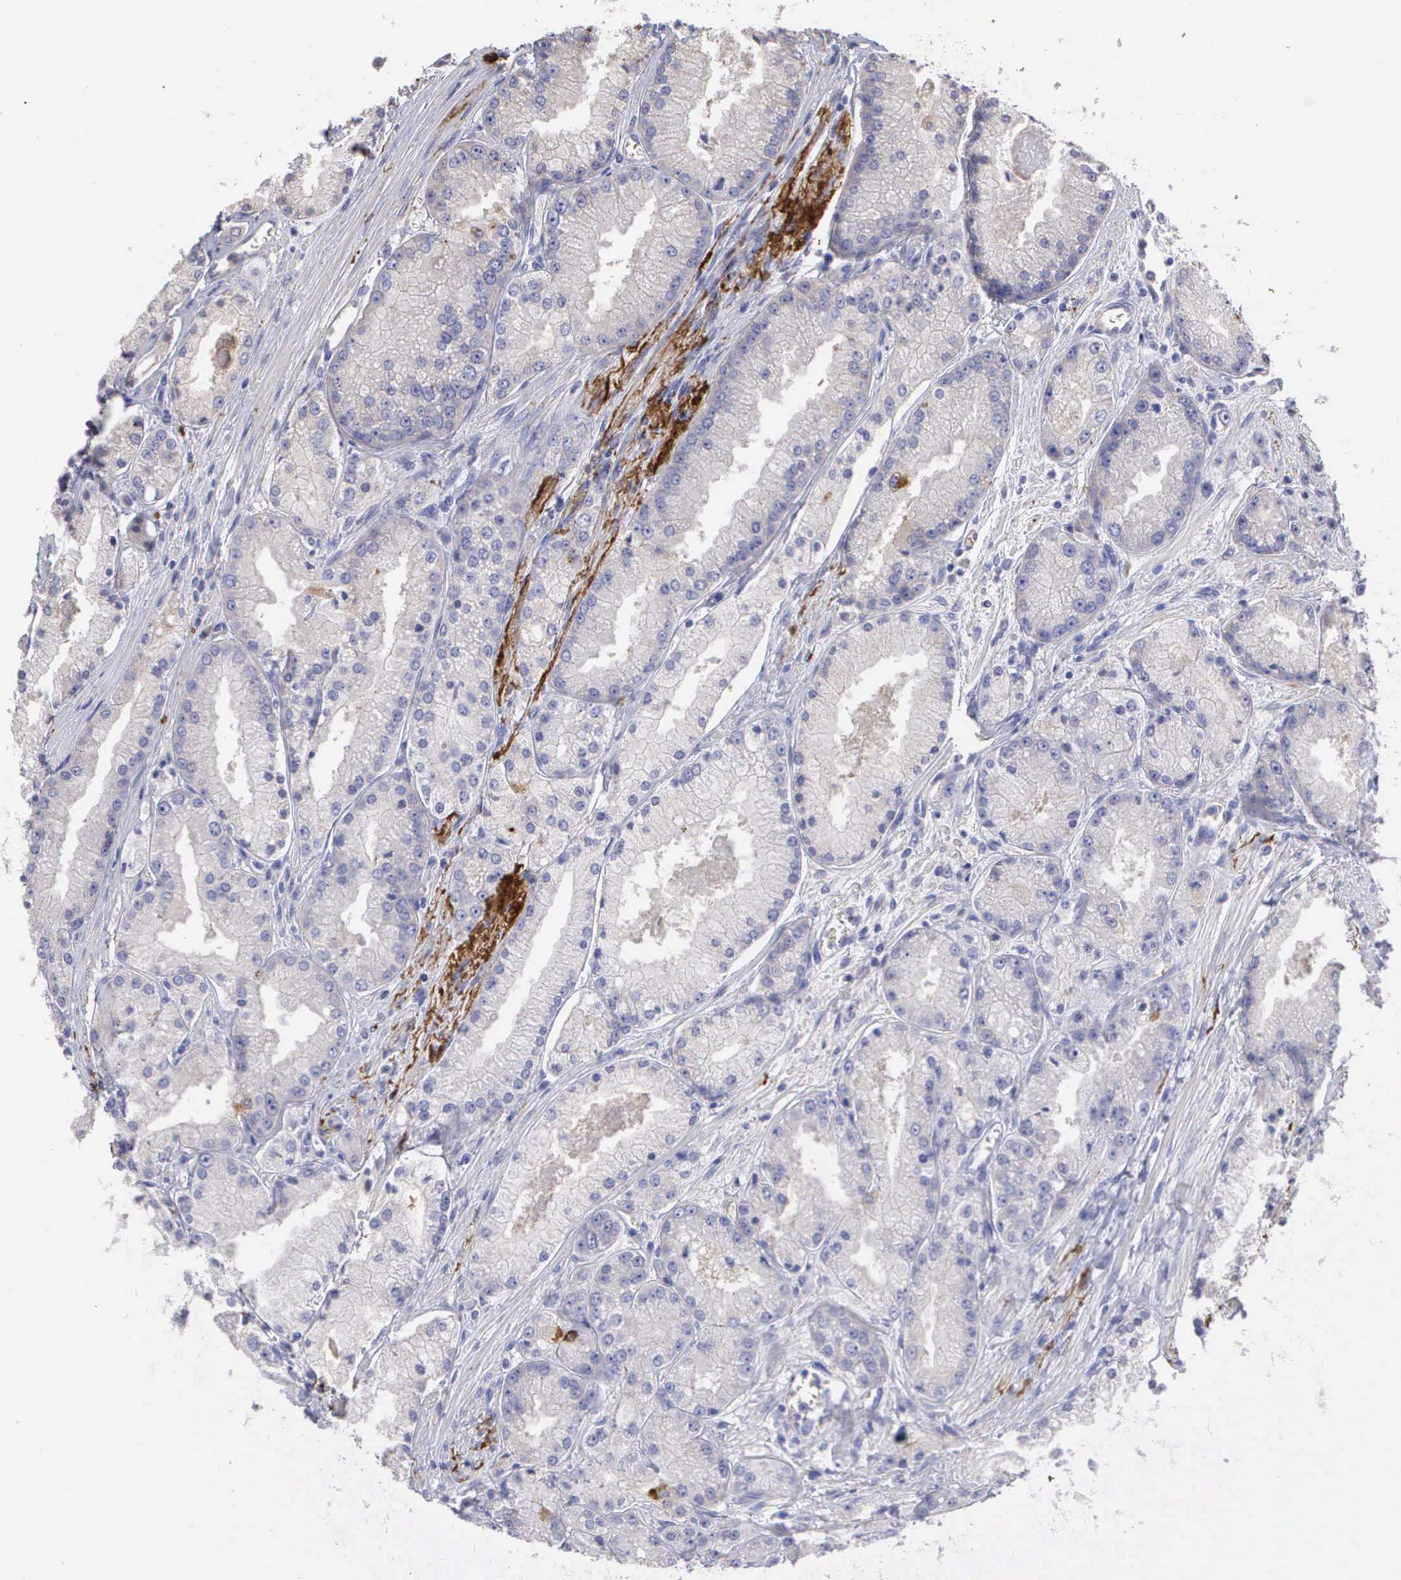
{"staining": {"intensity": "negative", "quantity": "none", "location": "none"}, "tissue": "prostate cancer", "cell_type": "Tumor cells", "image_type": "cancer", "snomed": [{"axis": "morphology", "description": "Adenocarcinoma, Medium grade"}, {"axis": "topography", "description": "Prostate"}], "caption": "High power microscopy micrograph of an IHC histopathology image of adenocarcinoma (medium-grade) (prostate), revealing no significant staining in tumor cells.", "gene": "CLU", "patient": {"sex": "male", "age": 72}}